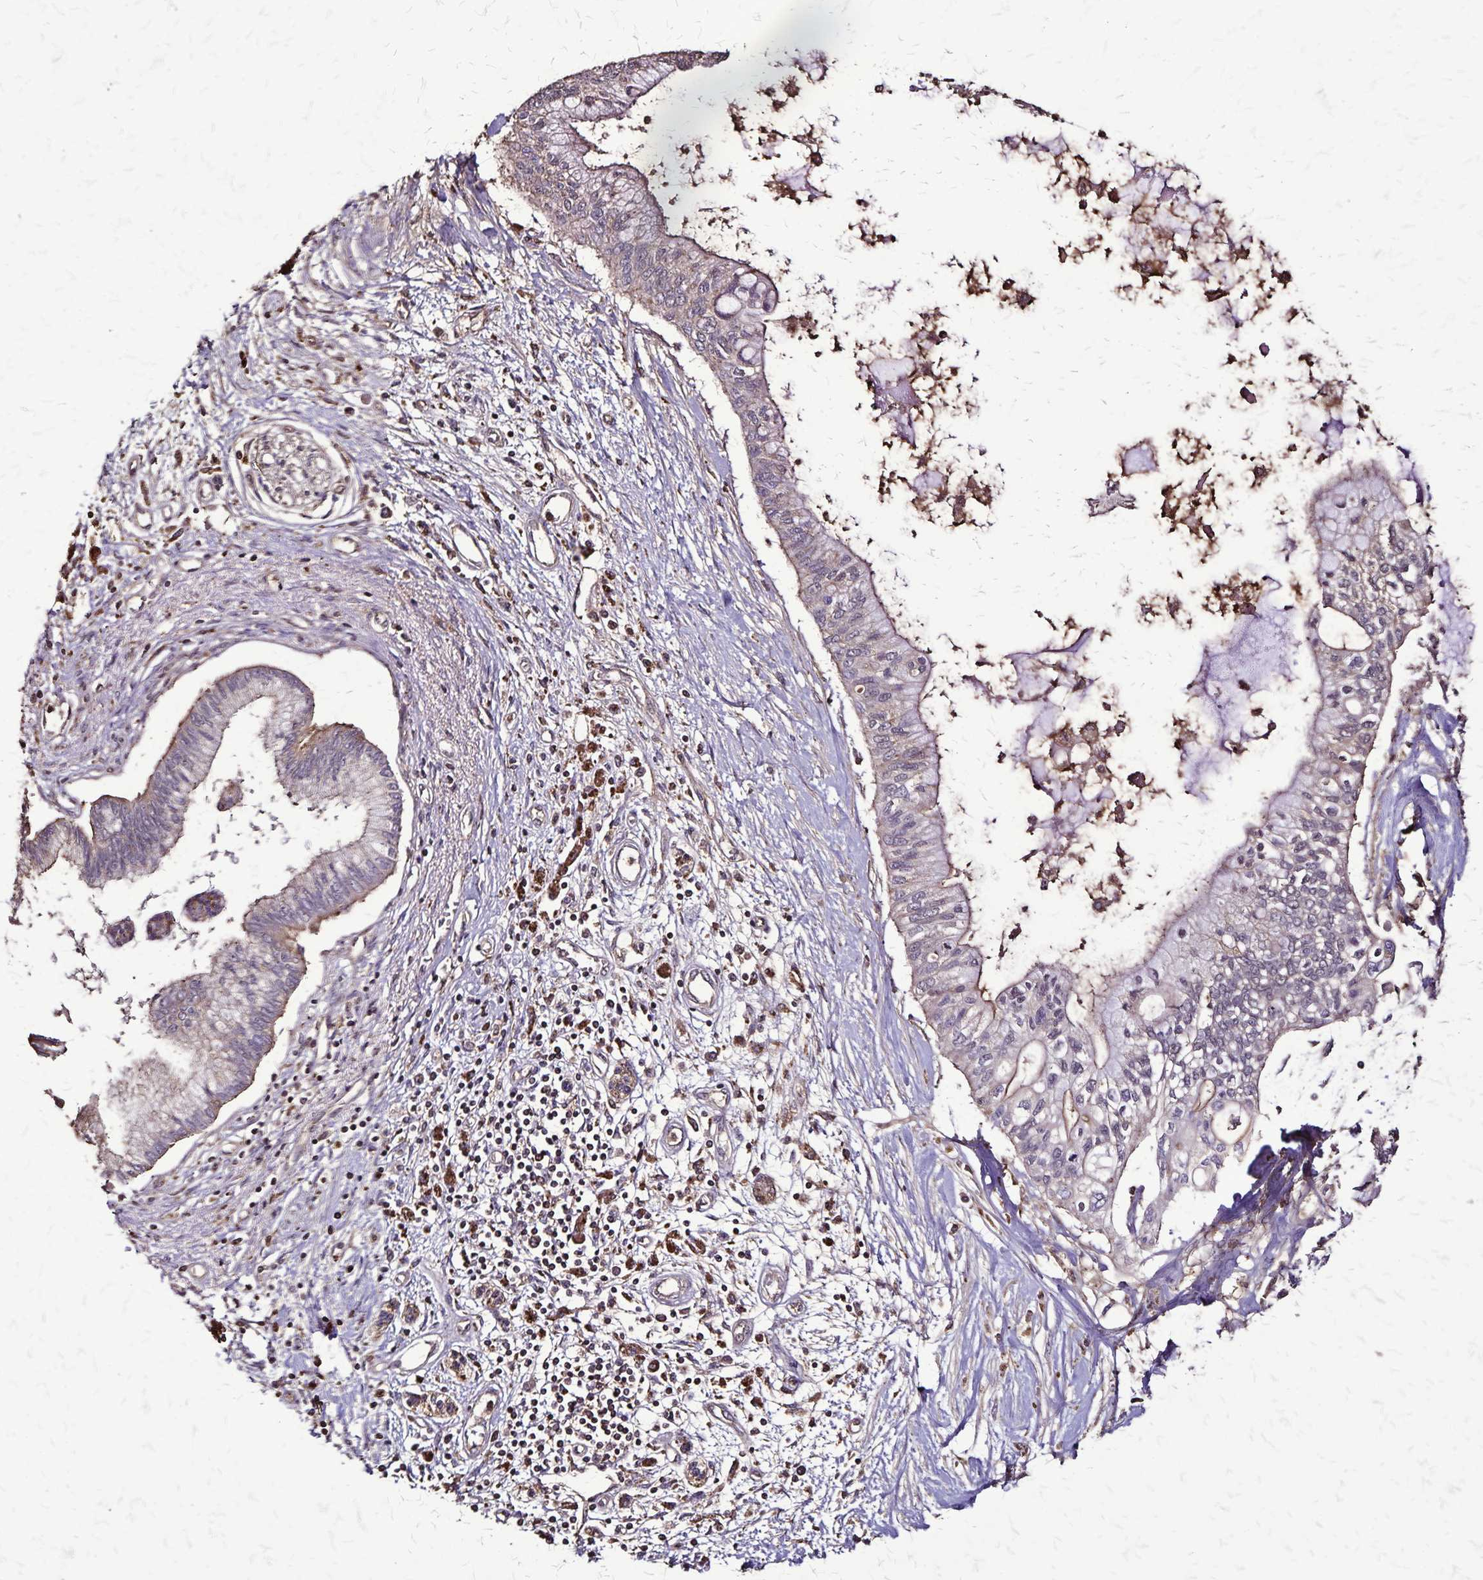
{"staining": {"intensity": "moderate", "quantity": "<25%", "location": "cytoplasmic/membranous"}, "tissue": "pancreatic cancer", "cell_type": "Tumor cells", "image_type": "cancer", "snomed": [{"axis": "morphology", "description": "Adenocarcinoma, NOS"}, {"axis": "topography", "description": "Pancreas"}], "caption": "The micrograph shows a brown stain indicating the presence of a protein in the cytoplasmic/membranous of tumor cells in pancreatic cancer.", "gene": "CHMP1B", "patient": {"sex": "female", "age": 77}}